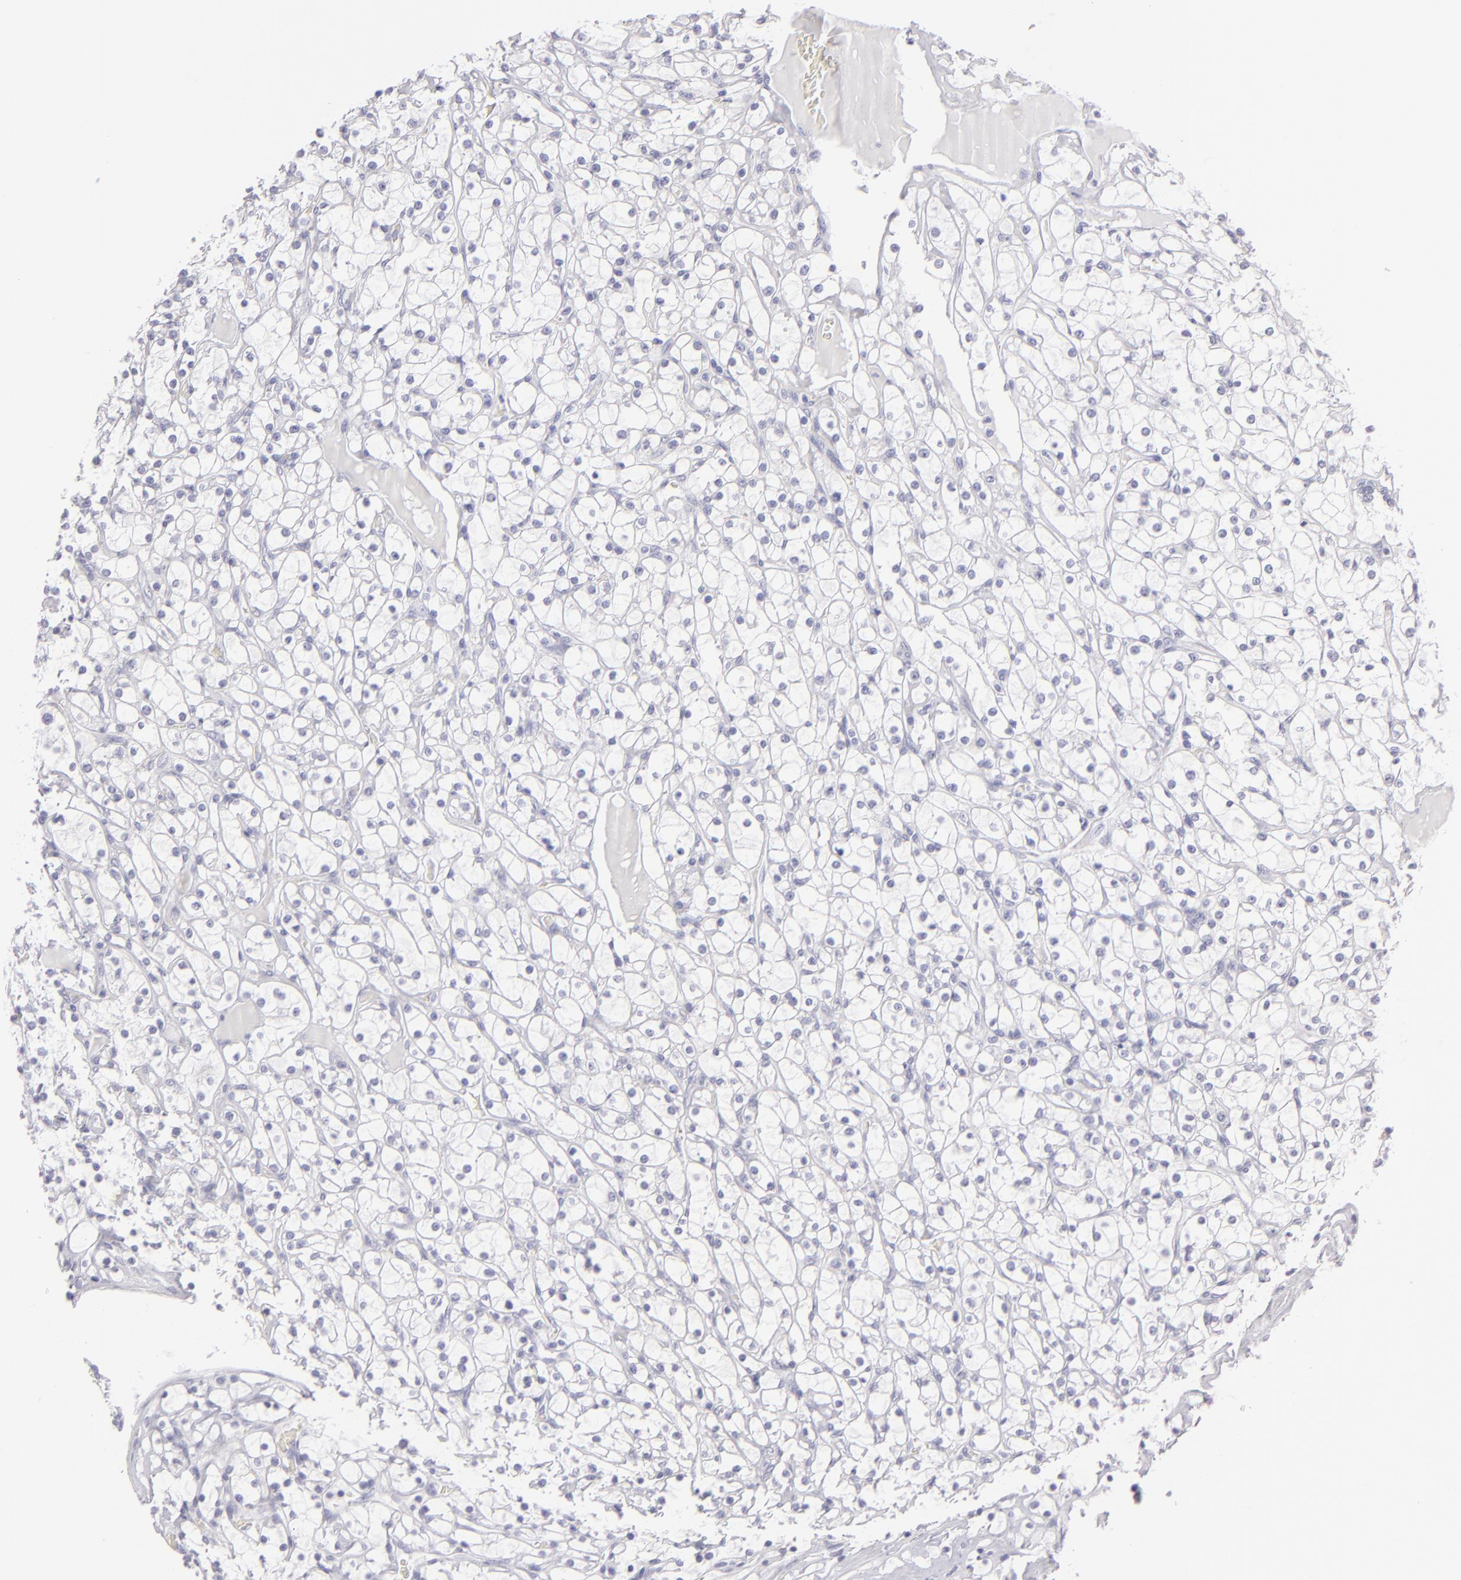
{"staining": {"intensity": "negative", "quantity": "none", "location": "none"}, "tissue": "renal cancer", "cell_type": "Tumor cells", "image_type": "cancer", "snomed": [{"axis": "morphology", "description": "Adenocarcinoma, NOS"}, {"axis": "topography", "description": "Kidney"}], "caption": "High power microscopy image of an immunohistochemistry (IHC) micrograph of renal adenocarcinoma, revealing no significant expression in tumor cells.", "gene": "FLG", "patient": {"sex": "female", "age": 73}}